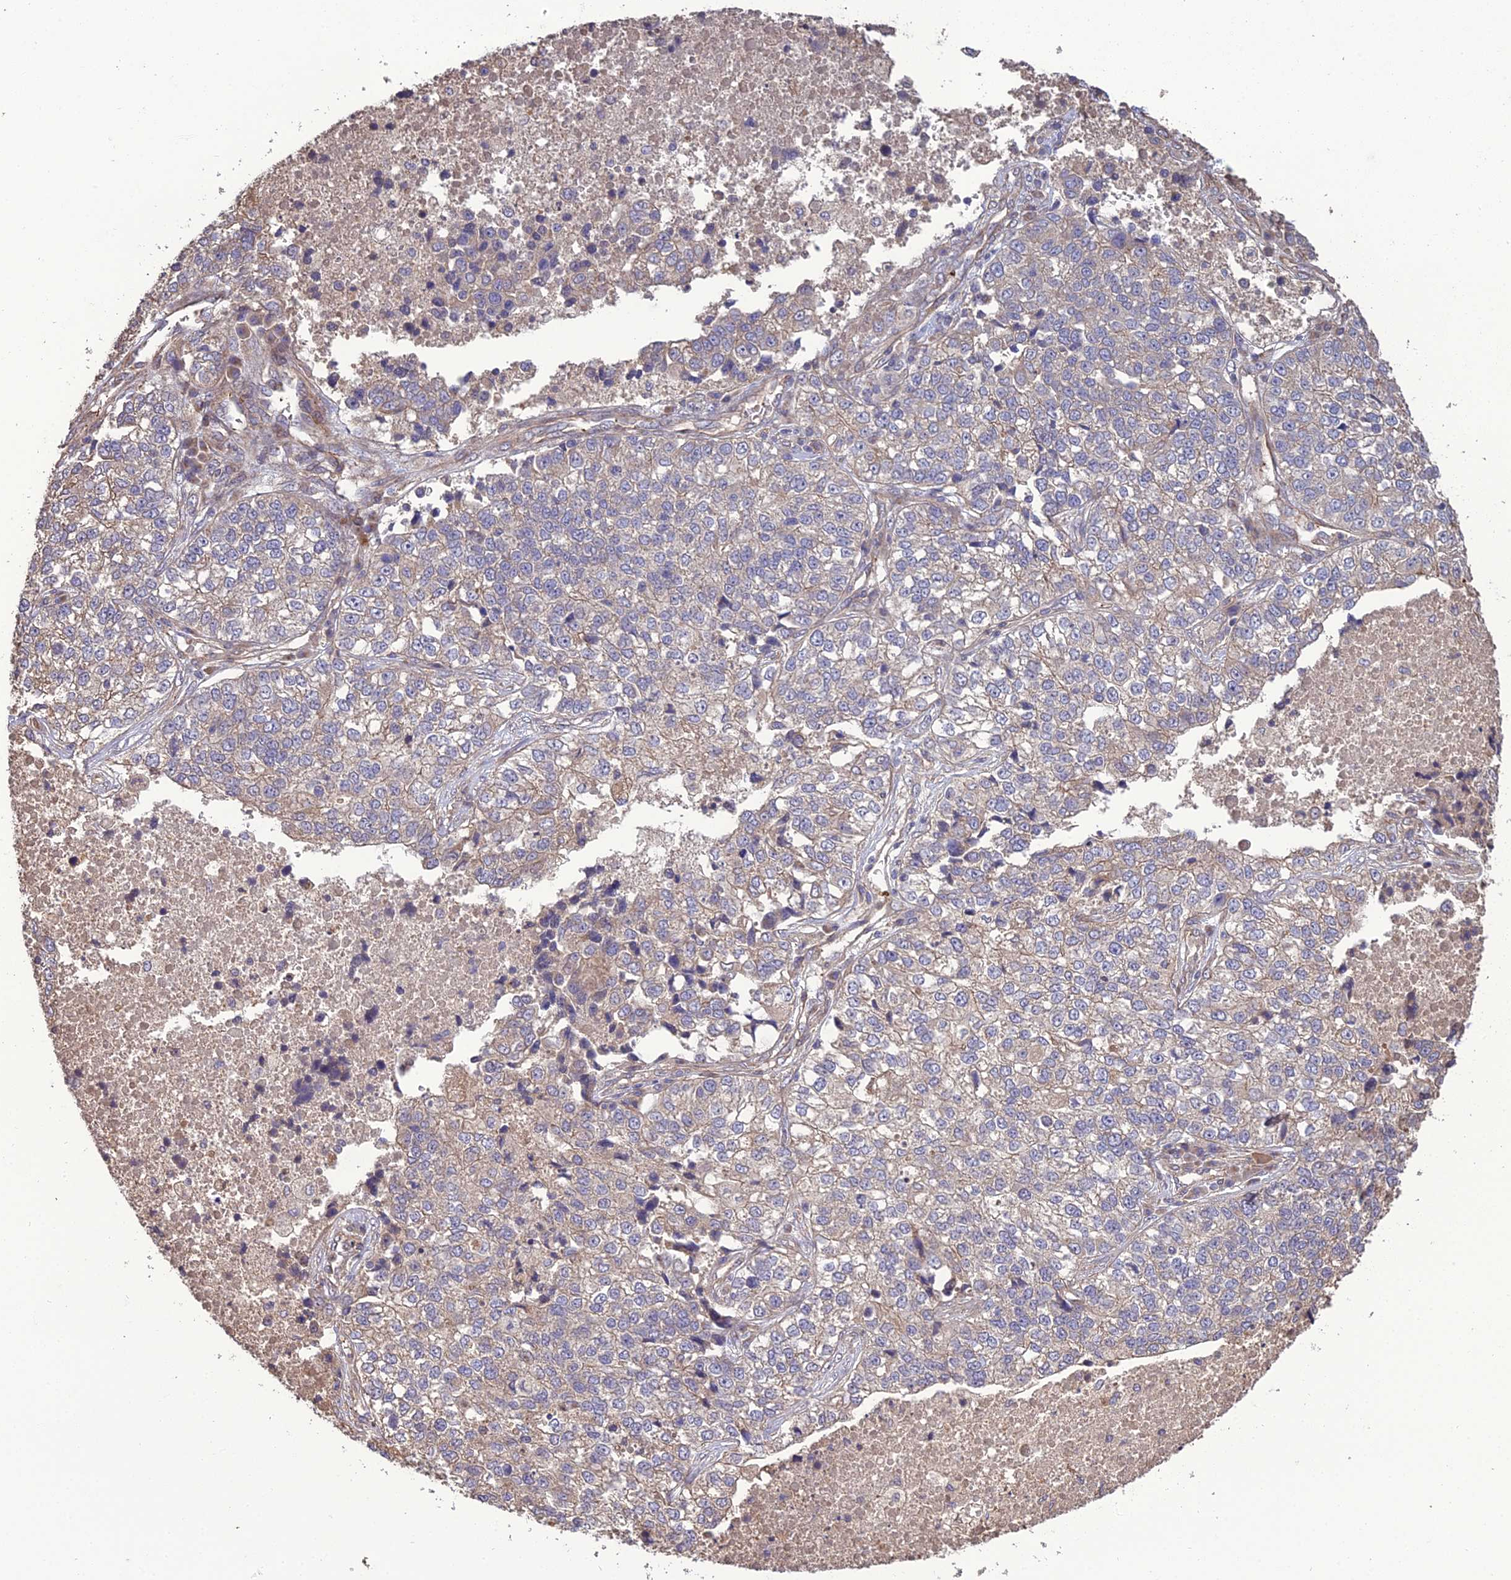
{"staining": {"intensity": "negative", "quantity": "none", "location": "none"}, "tissue": "lung cancer", "cell_type": "Tumor cells", "image_type": "cancer", "snomed": [{"axis": "morphology", "description": "Adenocarcinoma, NOS"}, {"axis": "topography", "description": "Lung"}], "caption": "Tumor cells are negative for brown protein staining in lung cancer.", "gene": "ATP6V0A2", "patient": {"sex": "male", "age": 49}}